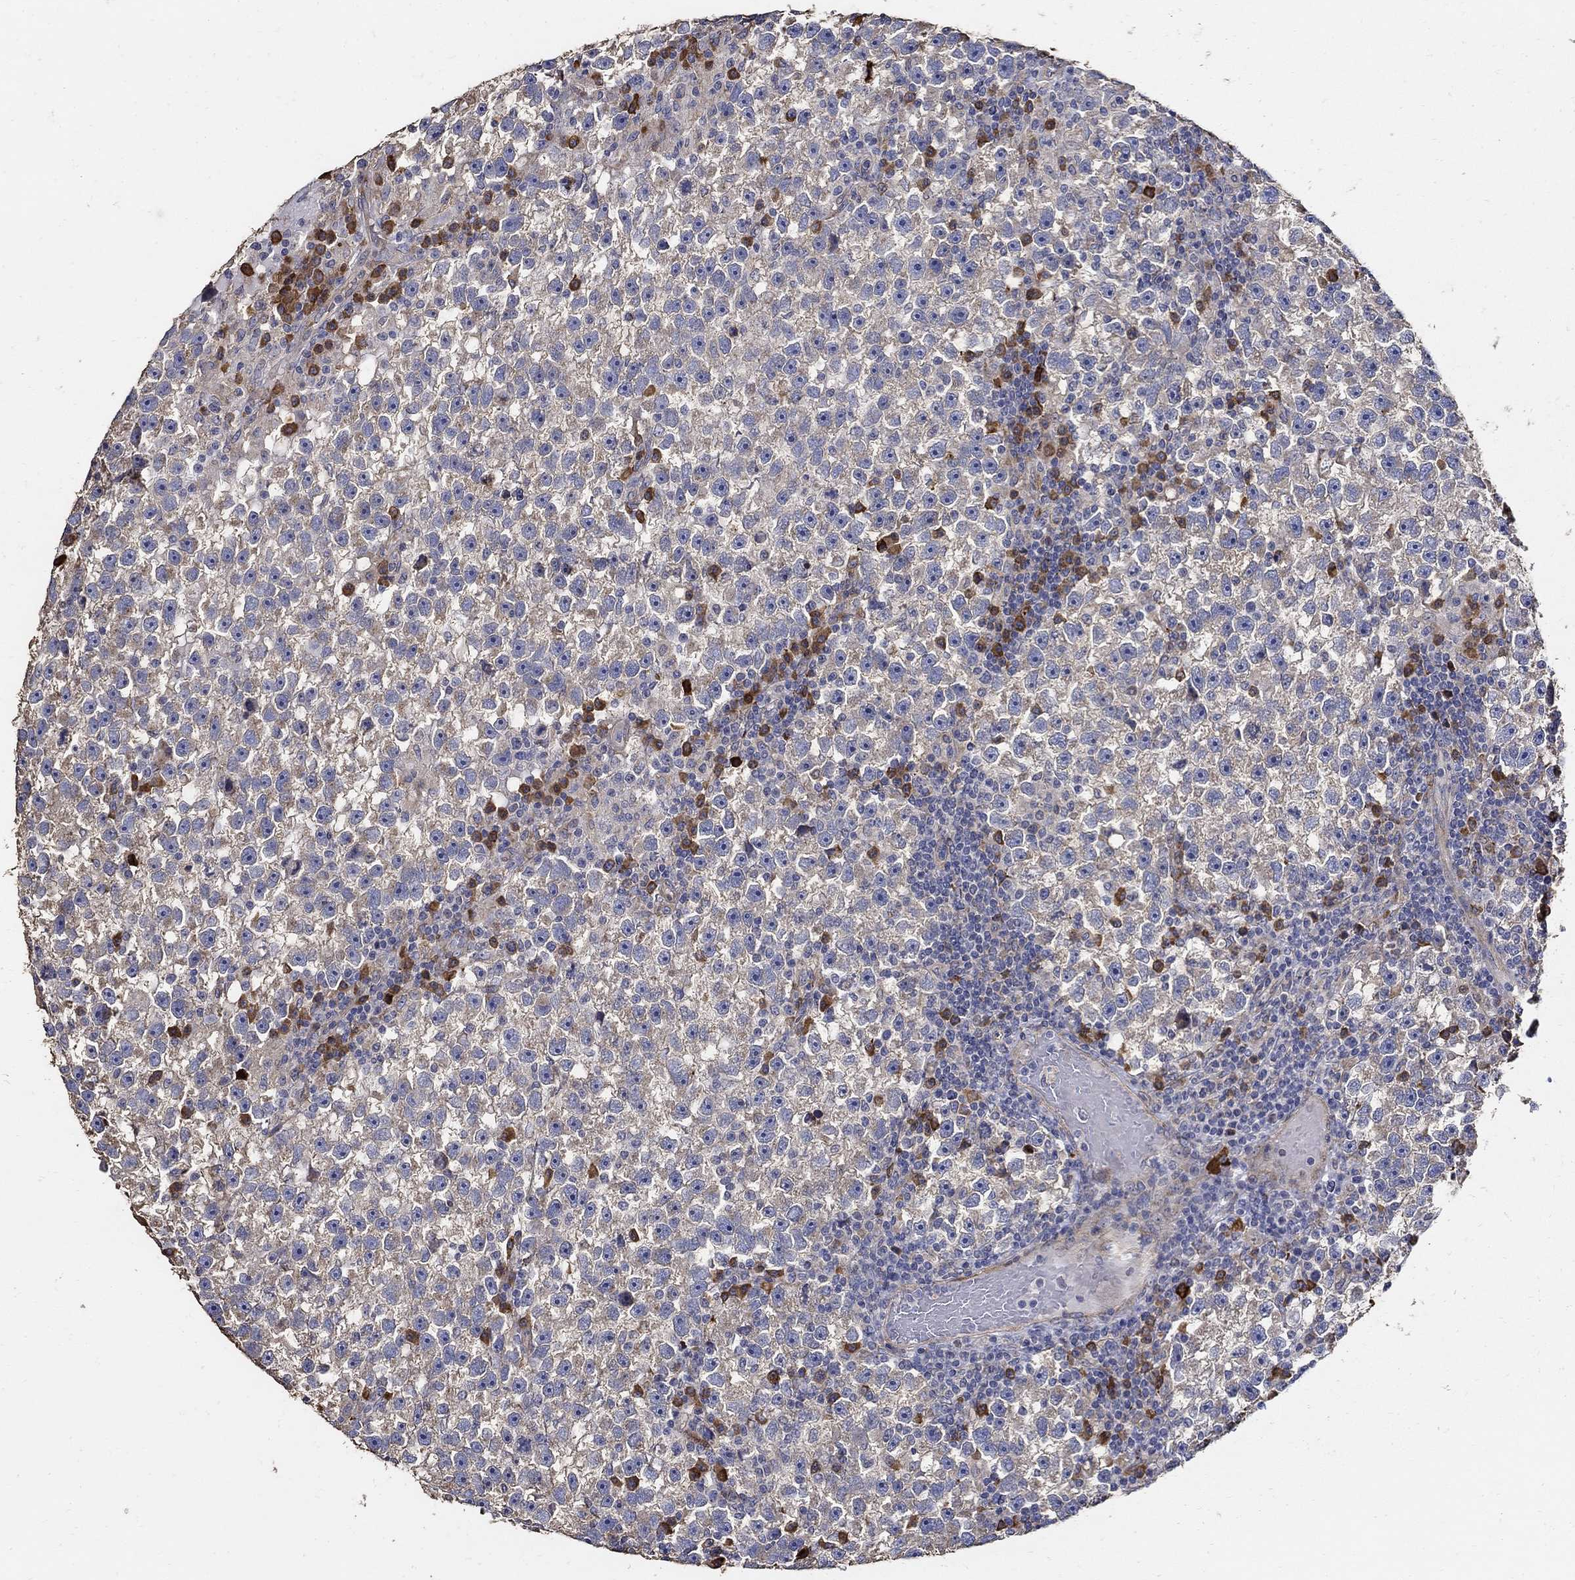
{"staining": {"intensity": "negative", "quantity": "none", "location": "none"}, "tissue": "testis cancer", "cell_type": "Tumor cells", "image_type": "cancer", "snomed": [{"axis": "morphology", "description": "Seminoma, NOS"}, {"axis": "topography", "description": "Testis"}], "caption": "Testis cancer was stained to show a protein in brown. There is no significant positivity in tumor cells.", "gene": "EMILIN3", "patient": {"sex": "male", "age": 47}}